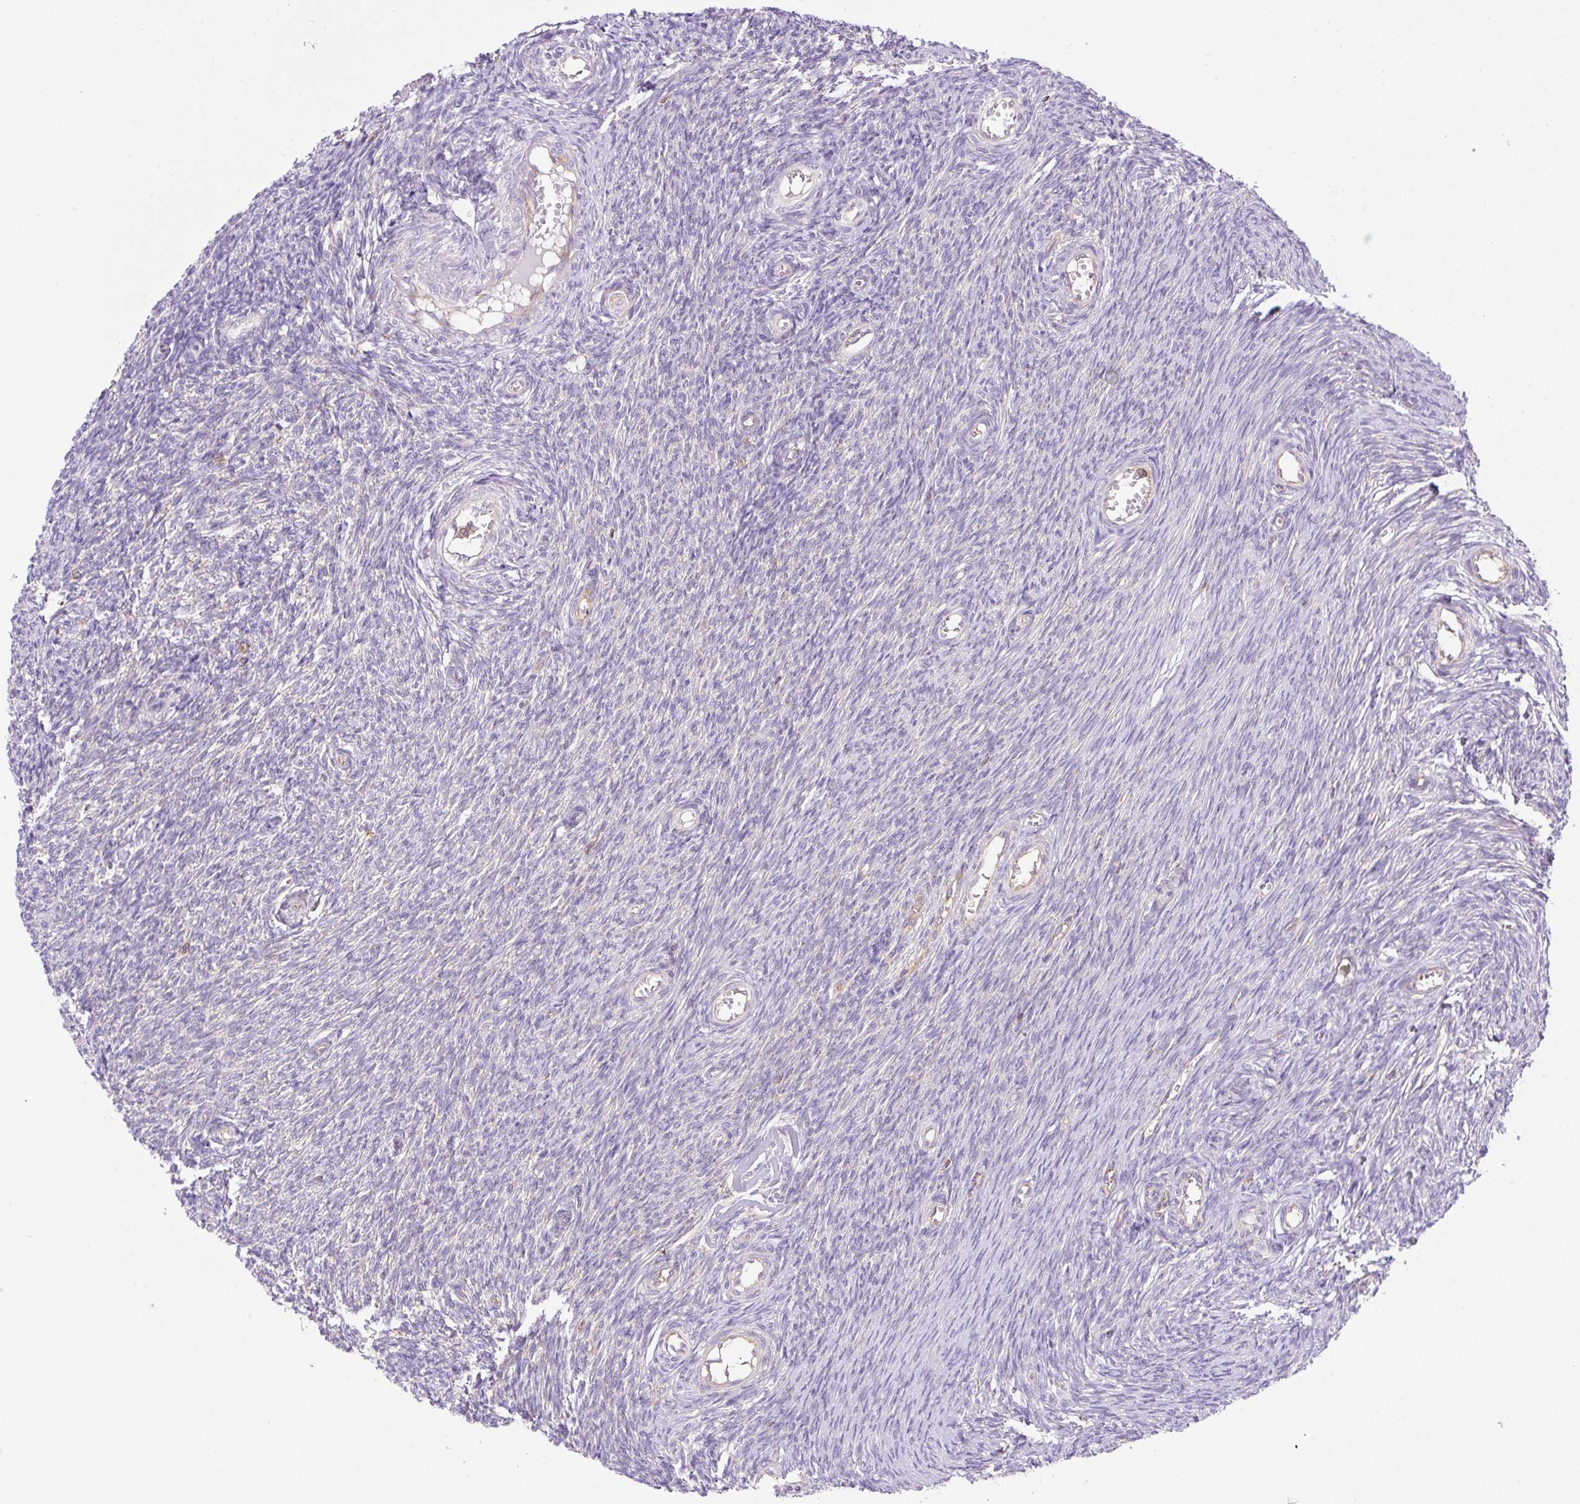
{"staining": {"intensity": "negative", "quantity": "none", "location": "none"}, "tissue": "ovary", "cell_type": "Ovarian stroma cells", "image_type": "normal", "snomed": [{"axis": "morphology", "description": "Normal tissue, NOS"}, {"axis": "topography", "description": "Ovary"}], "caption": "DAB (3,3'-diaminobenzidine) immunohistochemical staining of benign ovary shows no significant staining in ovarian stroma cells. (DAB IHC visualized using brightfield microscopy, high magnification).", "gene": "DNM2", "patient": {"sex": "female", "age": 44}}